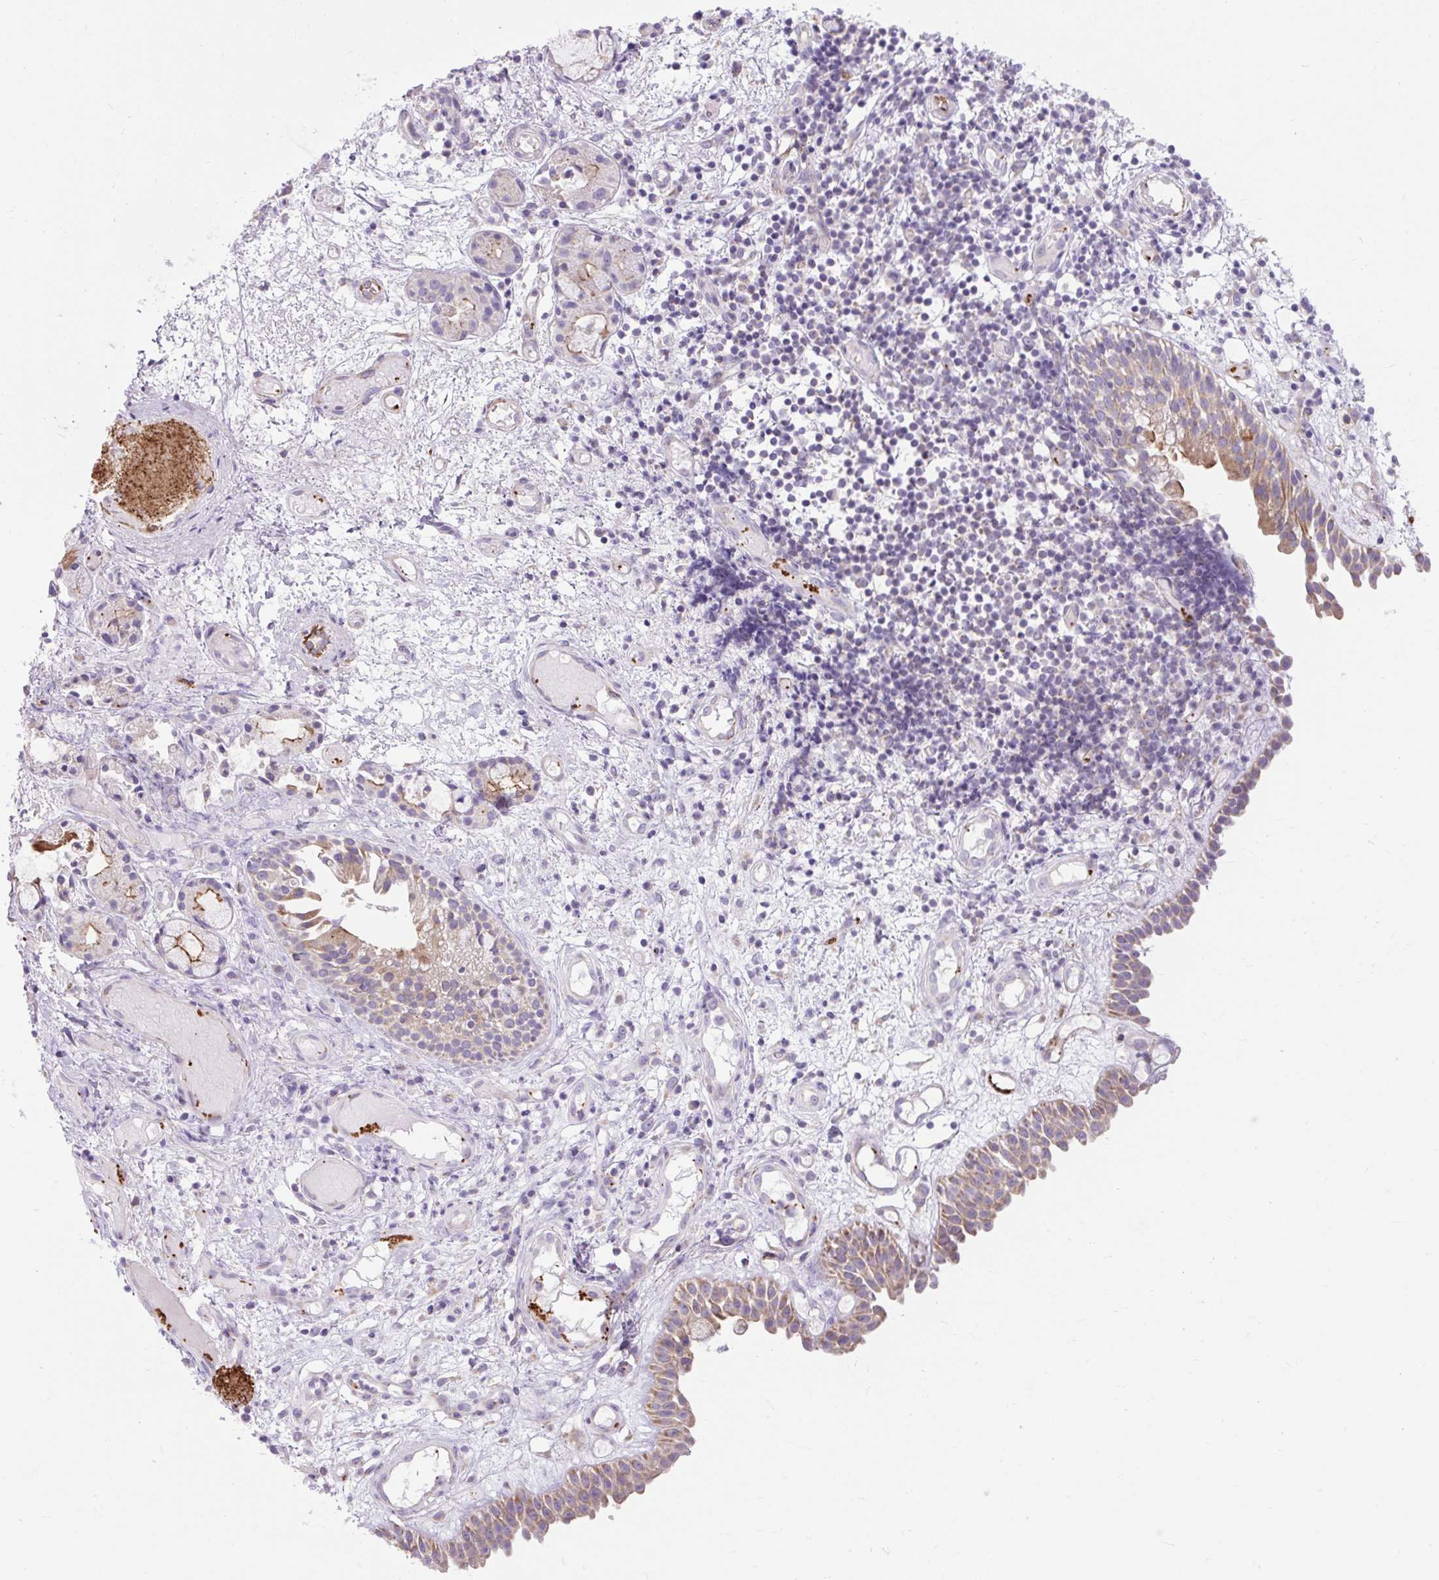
{"staining": {"intensity": "moderate", "quantity": "<25%", "location": "cytoplasmic/membranous"}, "tissue": "nasopharynx", "cell_type": "Respiratory epithelial cells", "image_type": "normal", "snomed": [{"axis": "morphology", "description": "Normal tissue, NOS"}, {"axis": "morphology", "description": "Inflammation, NOS"}, {"axis": "topography", "description": "Nasopharynx"}], "caption": "This is a histology image of IHC staining of unremarkable nasopharynx, which shows moderate staining in the cytoplasmic/membranous of respiratory epithelial cells.", "gene": "RNASE10", "patient": {"sex": "male", "age": 54}}